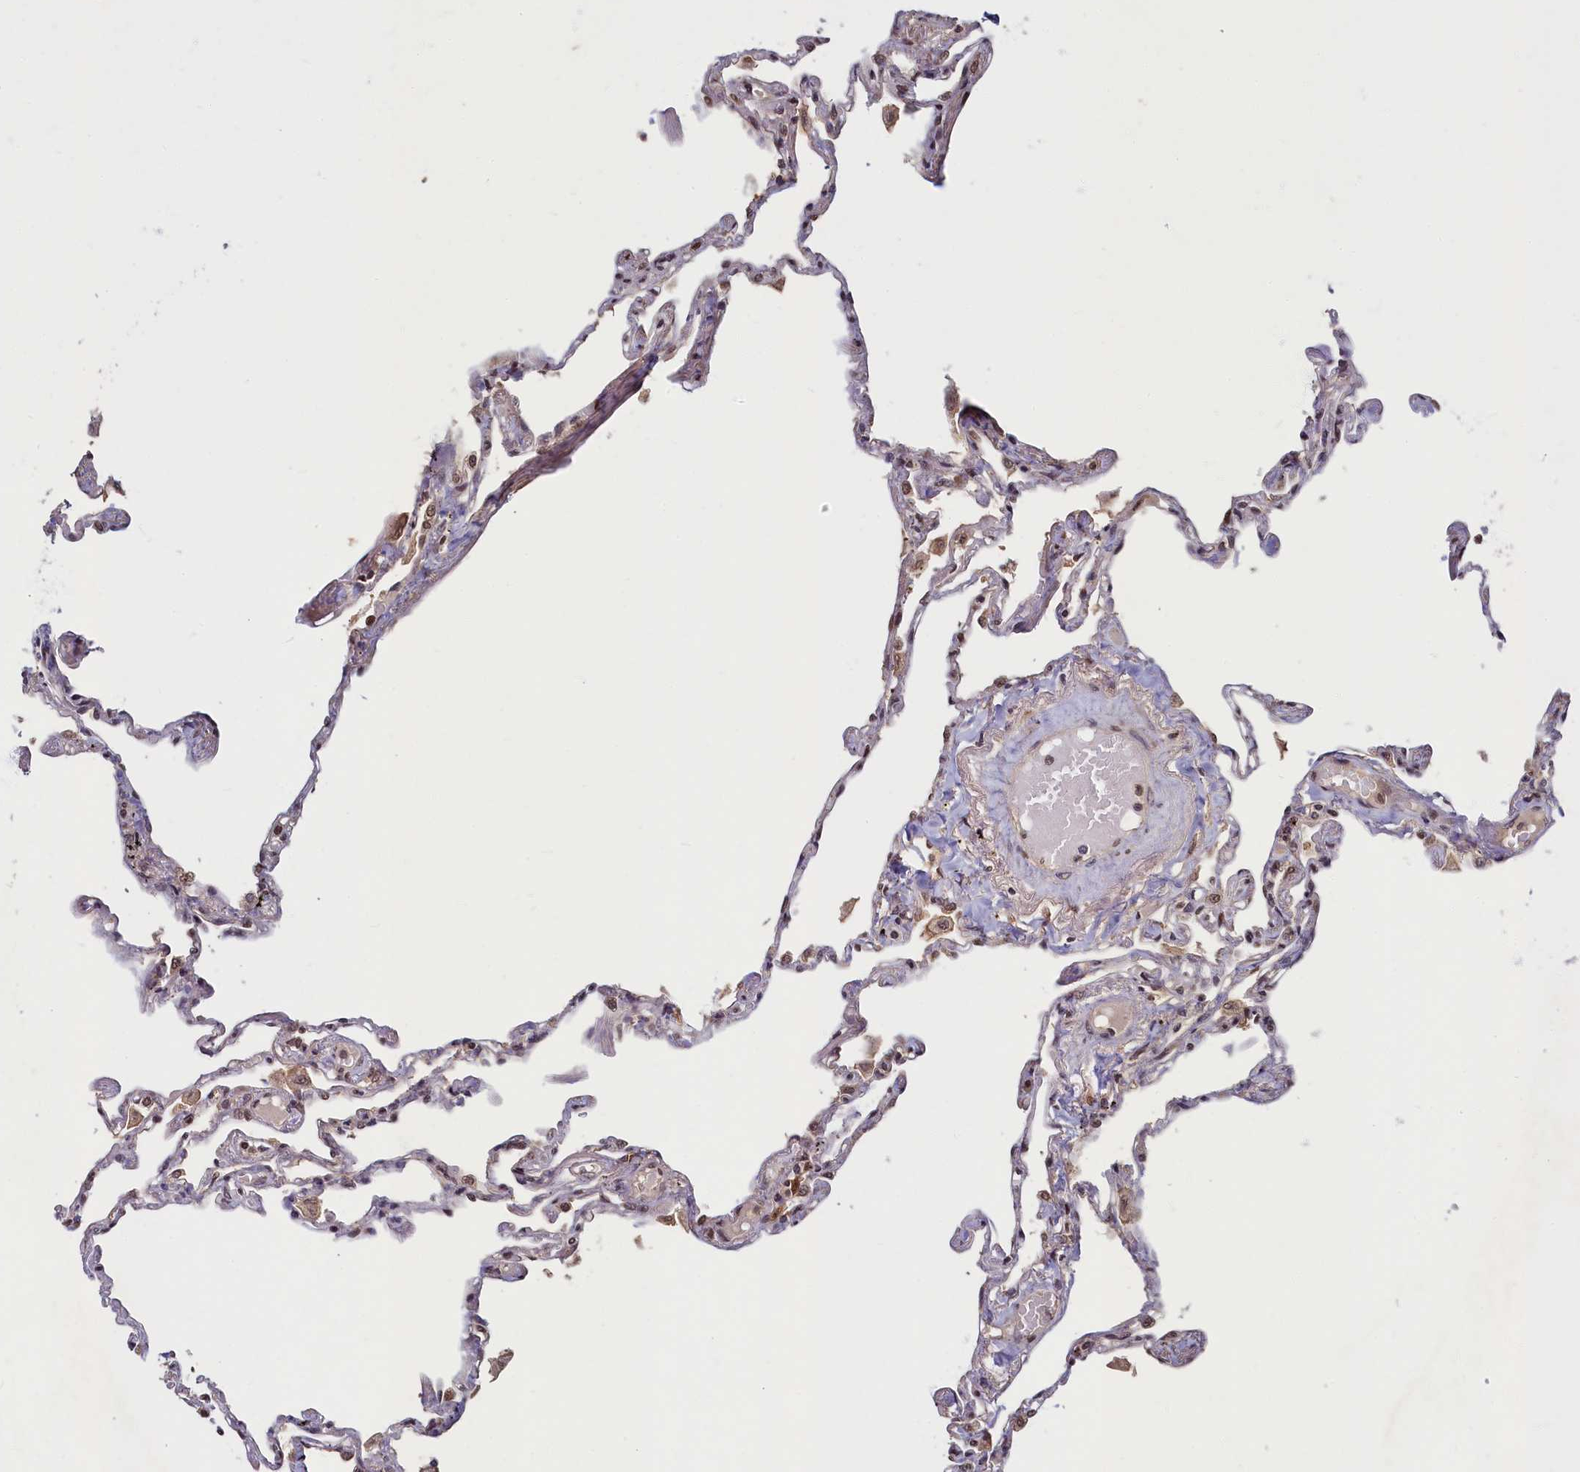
{"staining": {"intensity": "moderate", "quantity": "25%-75%", "location": "cytoplasmic/membranous,nuclear"}, "tissue": "lung", "cell_type": "Alveolar cells", "image_type": "normal", "snomed": [{"axis": "morphology", "description": "Normal tissue, NOS"}, {"axis": "topography", "description": "Lung"}], "caption": "Immunohistochemical staining of benign lung shows 25%-75% levels of moderate cytoplasmic/membranous,nuclear protein expression in approximately 25%-75% of alveolar cells.", "gene": "BRCA1", "patient": {"sex": "female", "age": 67}}